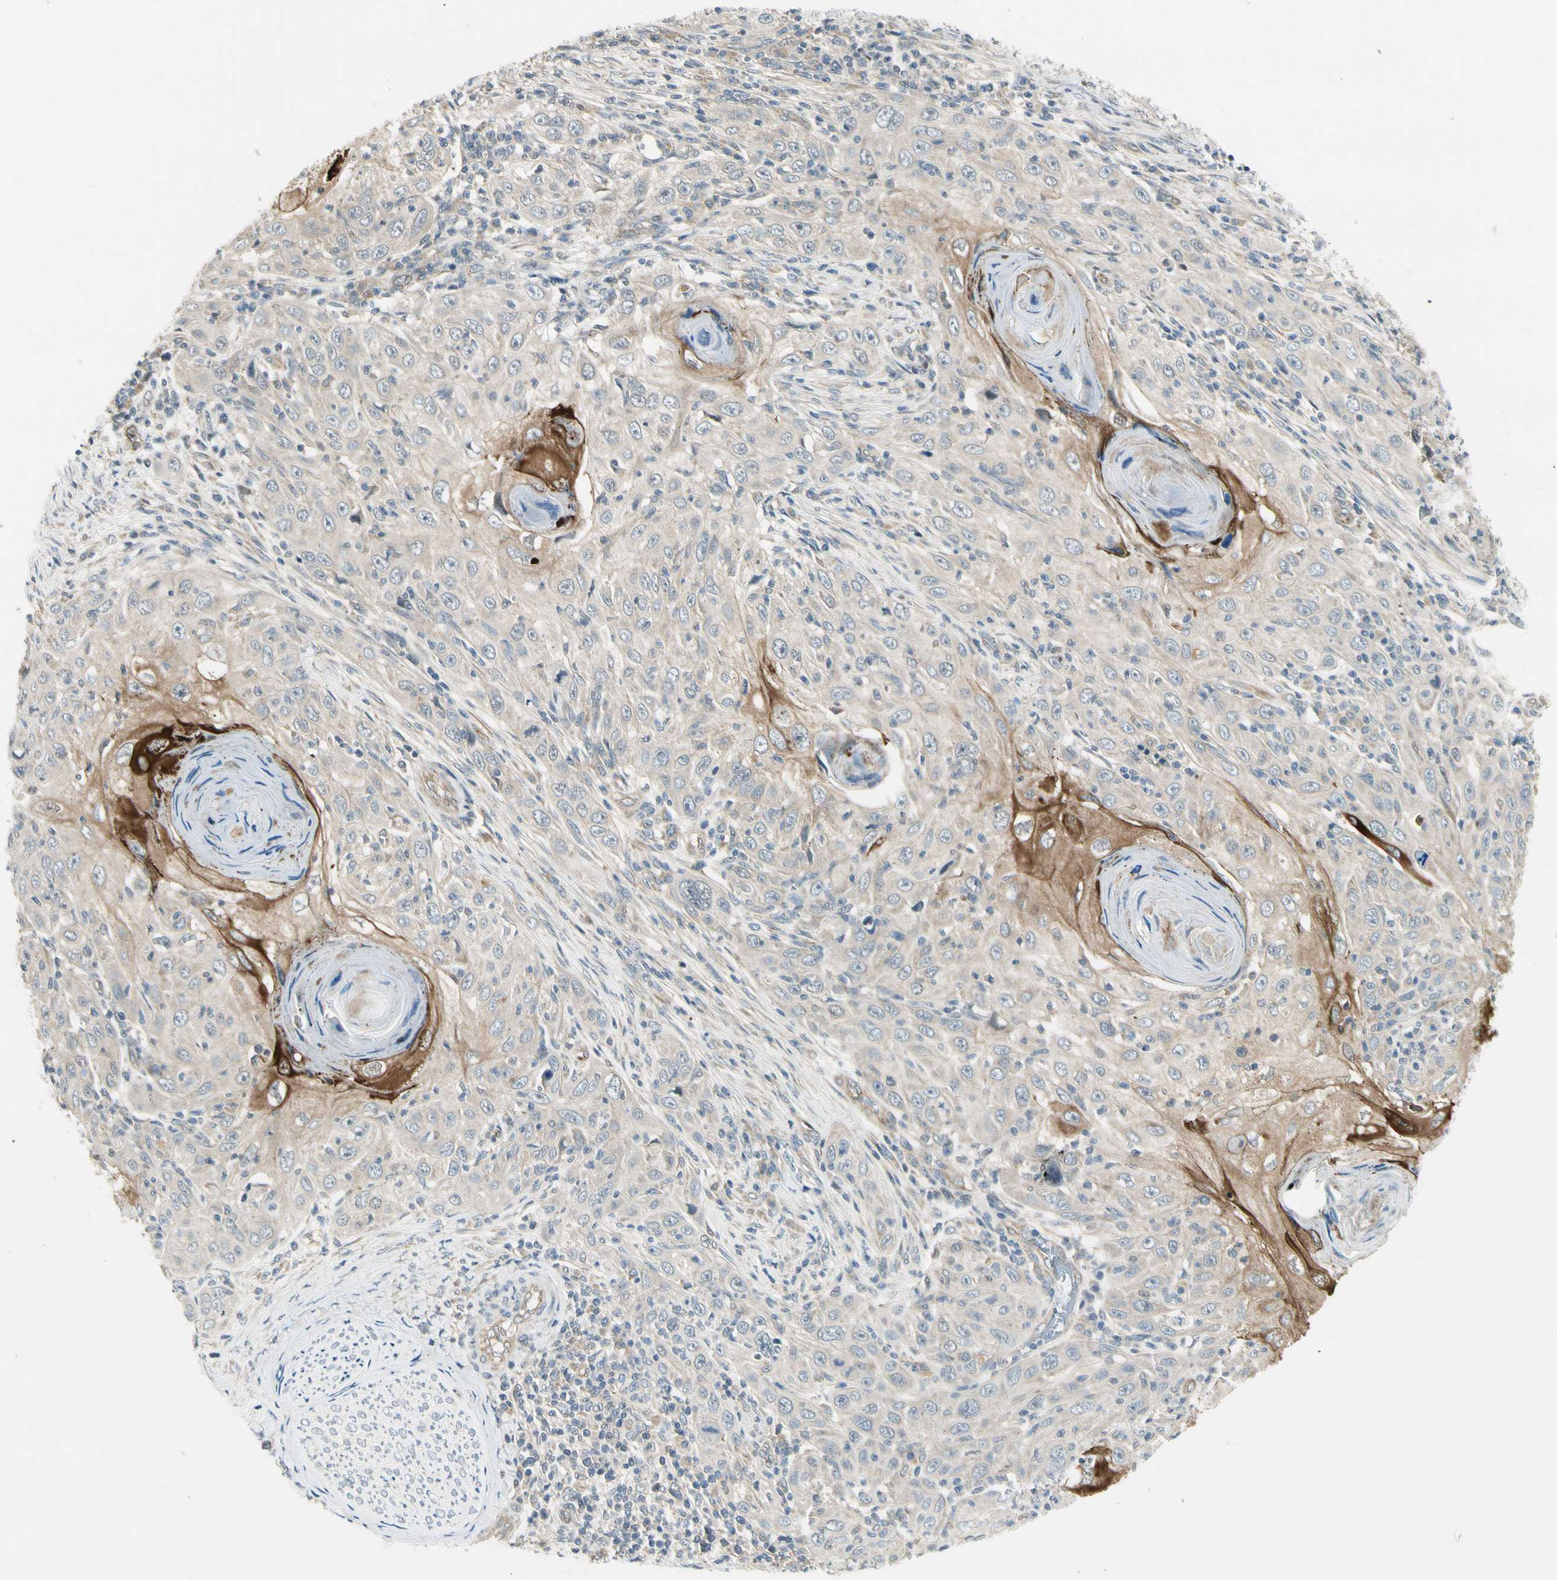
{"staining": {"intensity": "strong", "quantity": "<25%", "location": "cytoplasmic/membranous"}, "tissue": "skin cancer", "cell_type": "Tumor cells", "image_type": "cancer", "snomed": [{"axis": "morphology", "description": "Squamous cell carcinoma, NOS"}, {"axis": "topography", "description": "Skin"}], "caption": "About <25% of tumor cells in skin cancer (squamous cell carcinoma) reveal strong cytoplasmic/membranous protein positivity as visualized by brown immunohistochemical staining.", "gene": "SVBP", "patient": {"sex": "female", "age": 88}}